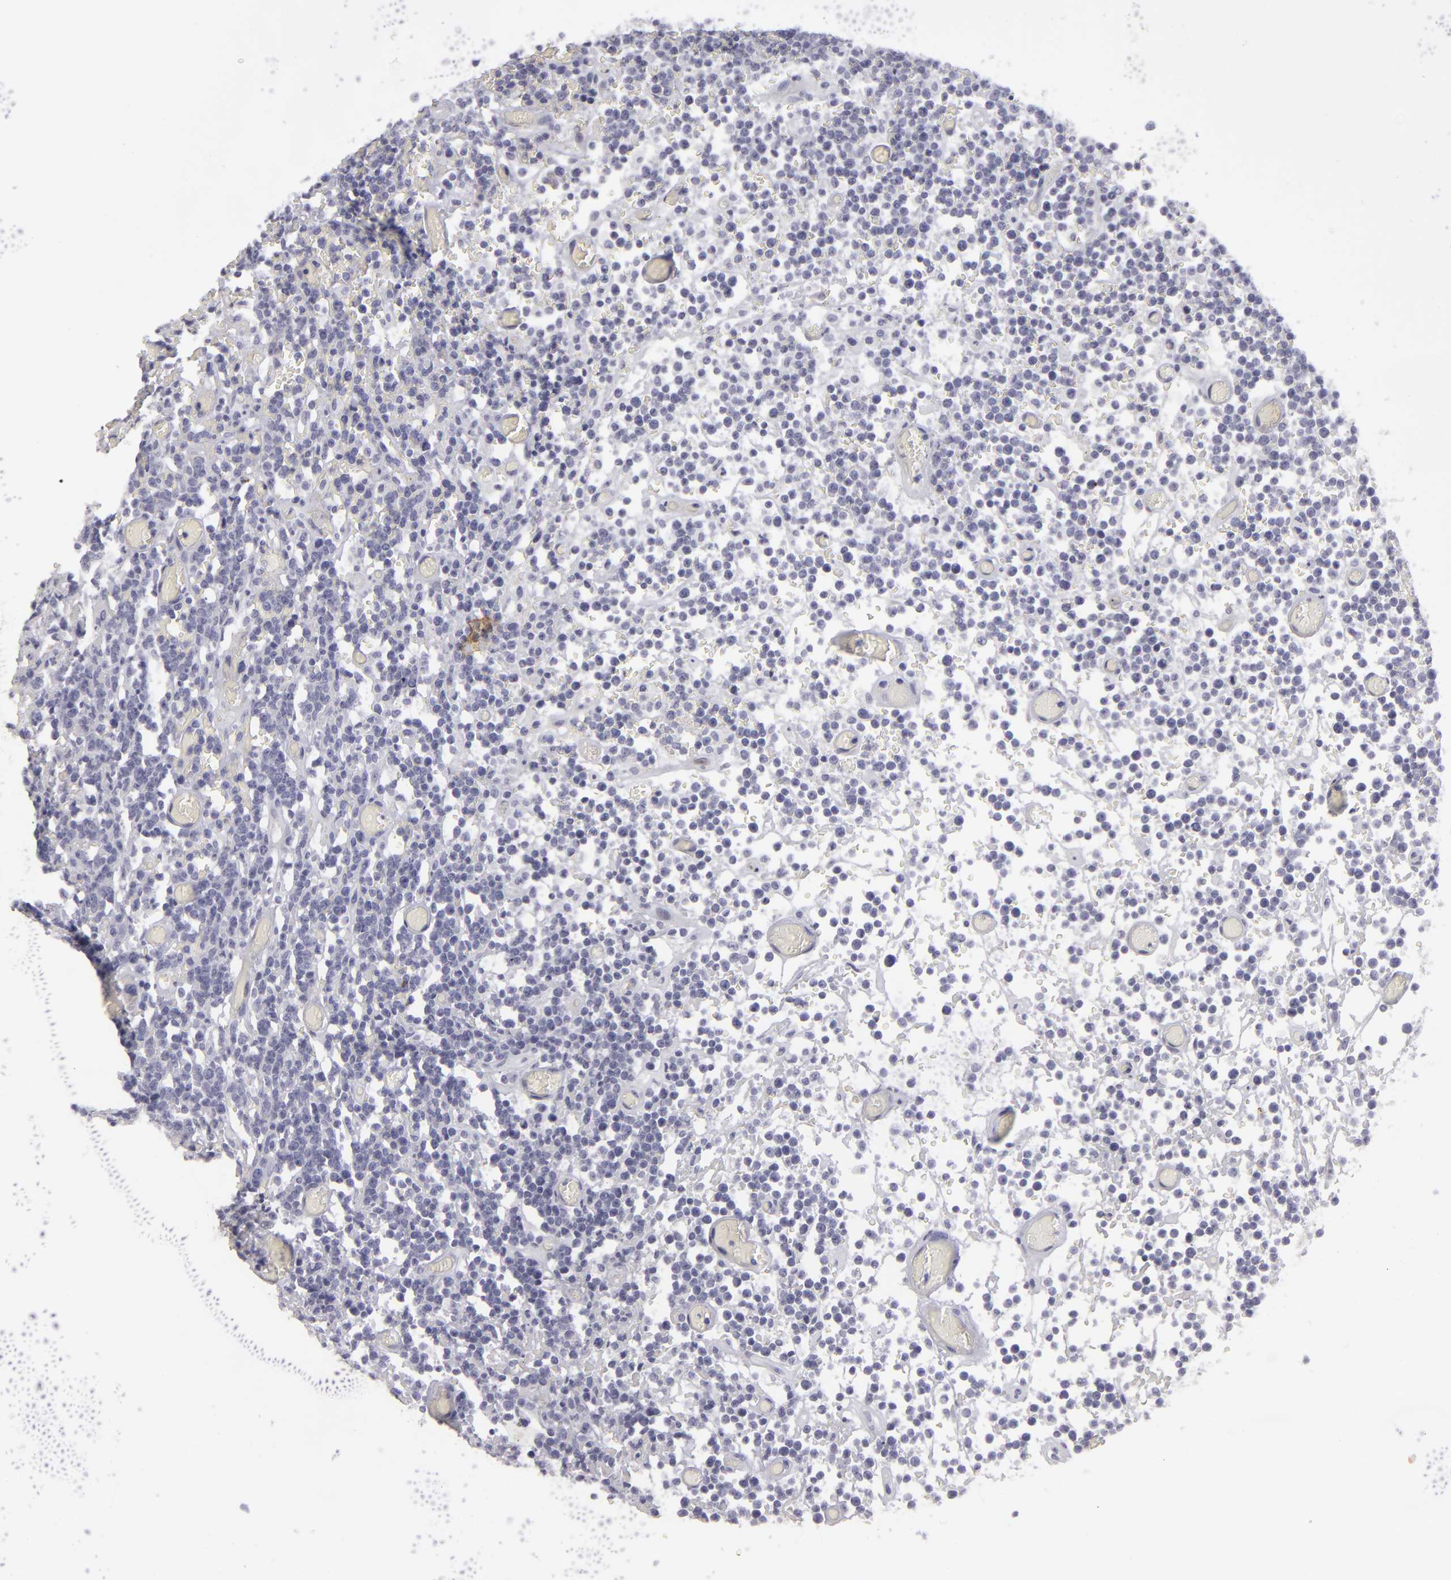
{"staining": {"intensity": "negative", "quantity": "none", "location": "none"}, "tissue": "lymphoma", "cell_type": "Tumor cells", "image_type": "cancer", "snomed": [{"axis": "morphology", "description": "Malignant lymphoma, non-Hodgkin's type, High grade"}, {"axis": "topography", "description": "Colon"}], "caption": "Image shows no protein positivity in tumor cells of lymphoma tissue.", "gene": "JUP", "patient": {"sex": "male", "age": 82}}